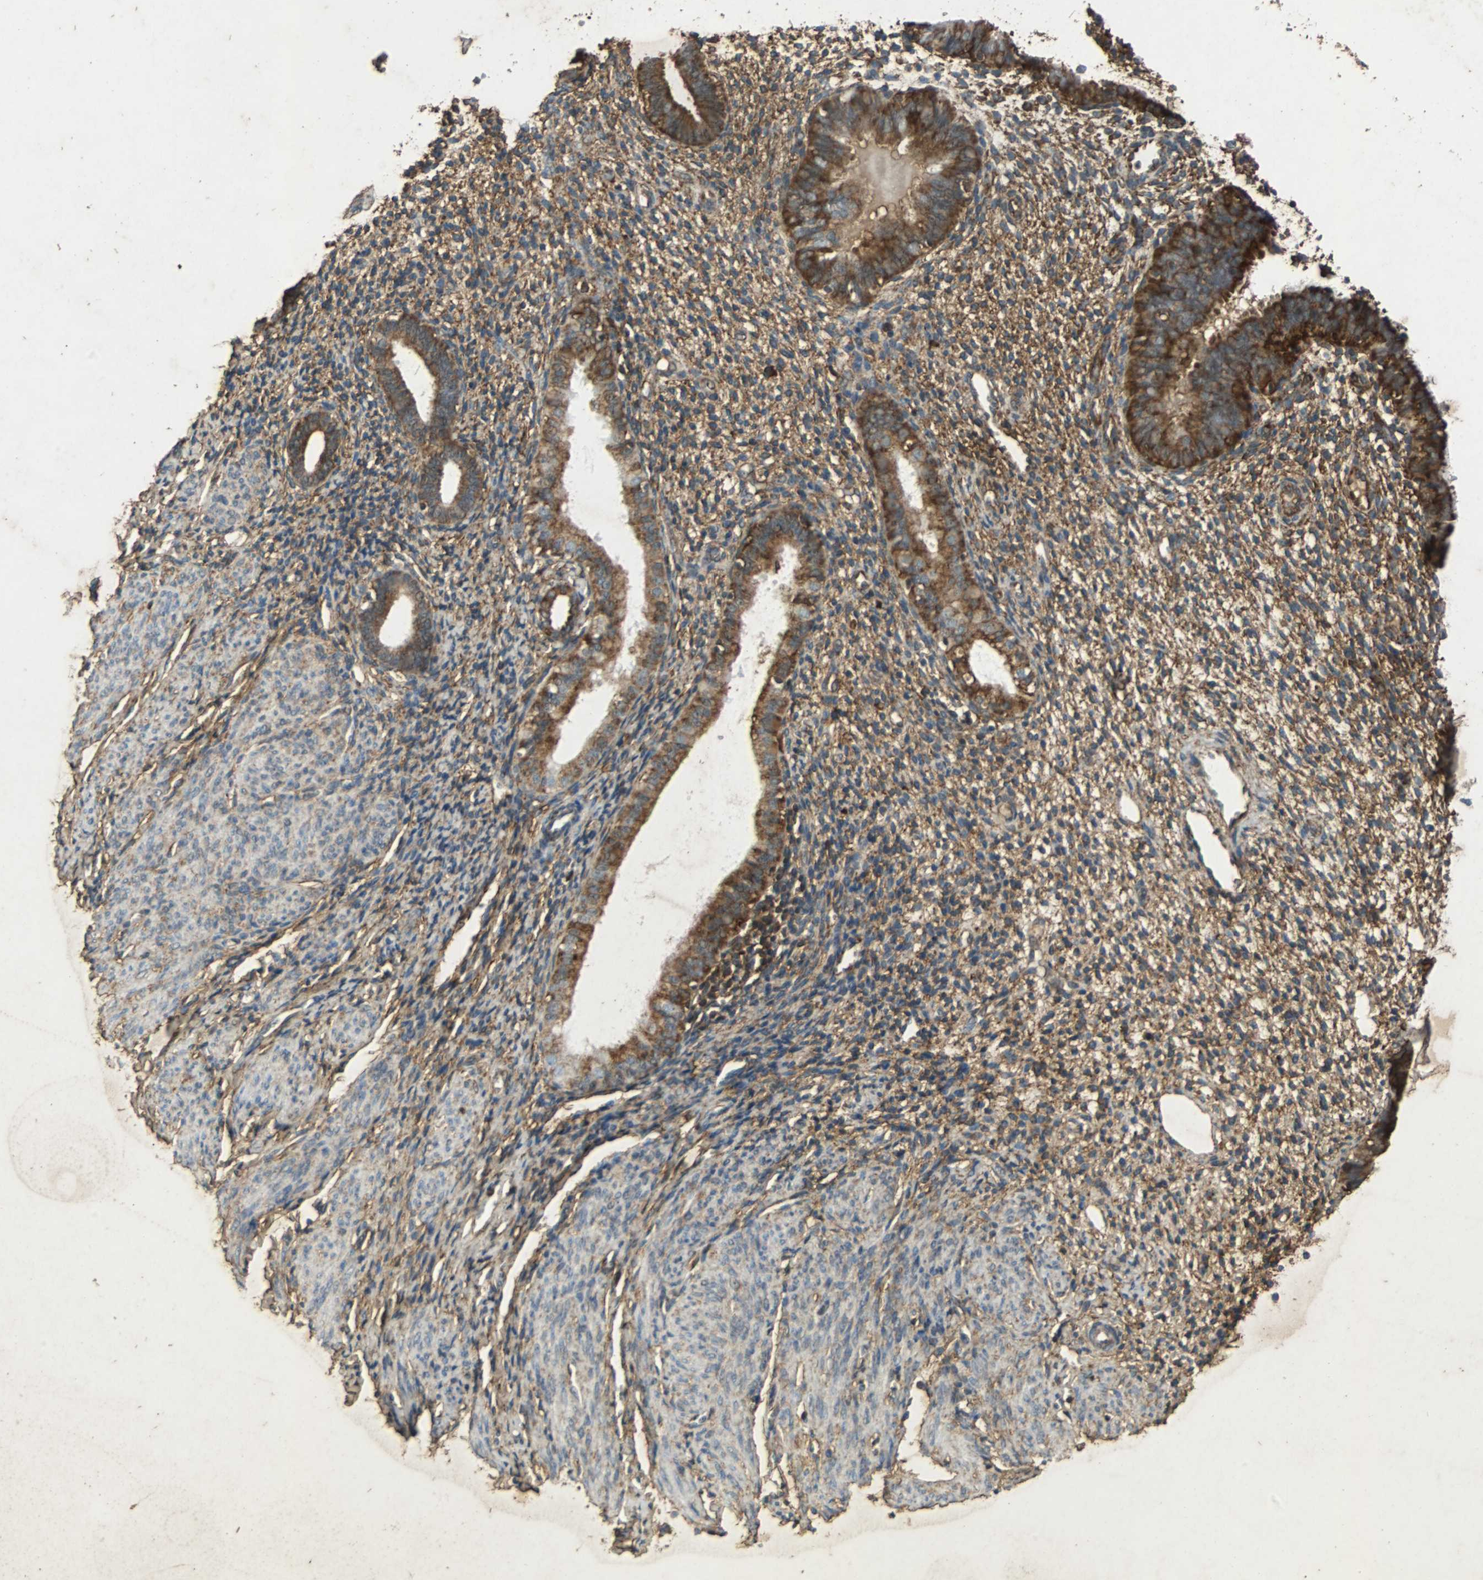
{"staining": {"intensity": "moderate", "quantity": ">75%", "location": "cytoplasmic/membranous"}, "tissue": "endometrium", "cell_type": "Cells in endometrial stroma", "image_type": "normal", "snomed": [{"axis": "morphology", "description": "Normal tissue, NOS"}, {"axis": "topography", "description": "Endometrium"}], "caption": "The image displays staining of unremarkable endometrium, revealing moderate cytoplasmic/membranous protein staining (brown color) within cells in endometrial stroma. (Stains: DAB (3,3'-diaminobenzidine) in brown, nuclei in blue, Microscopy: brightfield microscopy at high magnification).", "gene": "NAA10", "patient": {"sex": "female", "age": 61}}